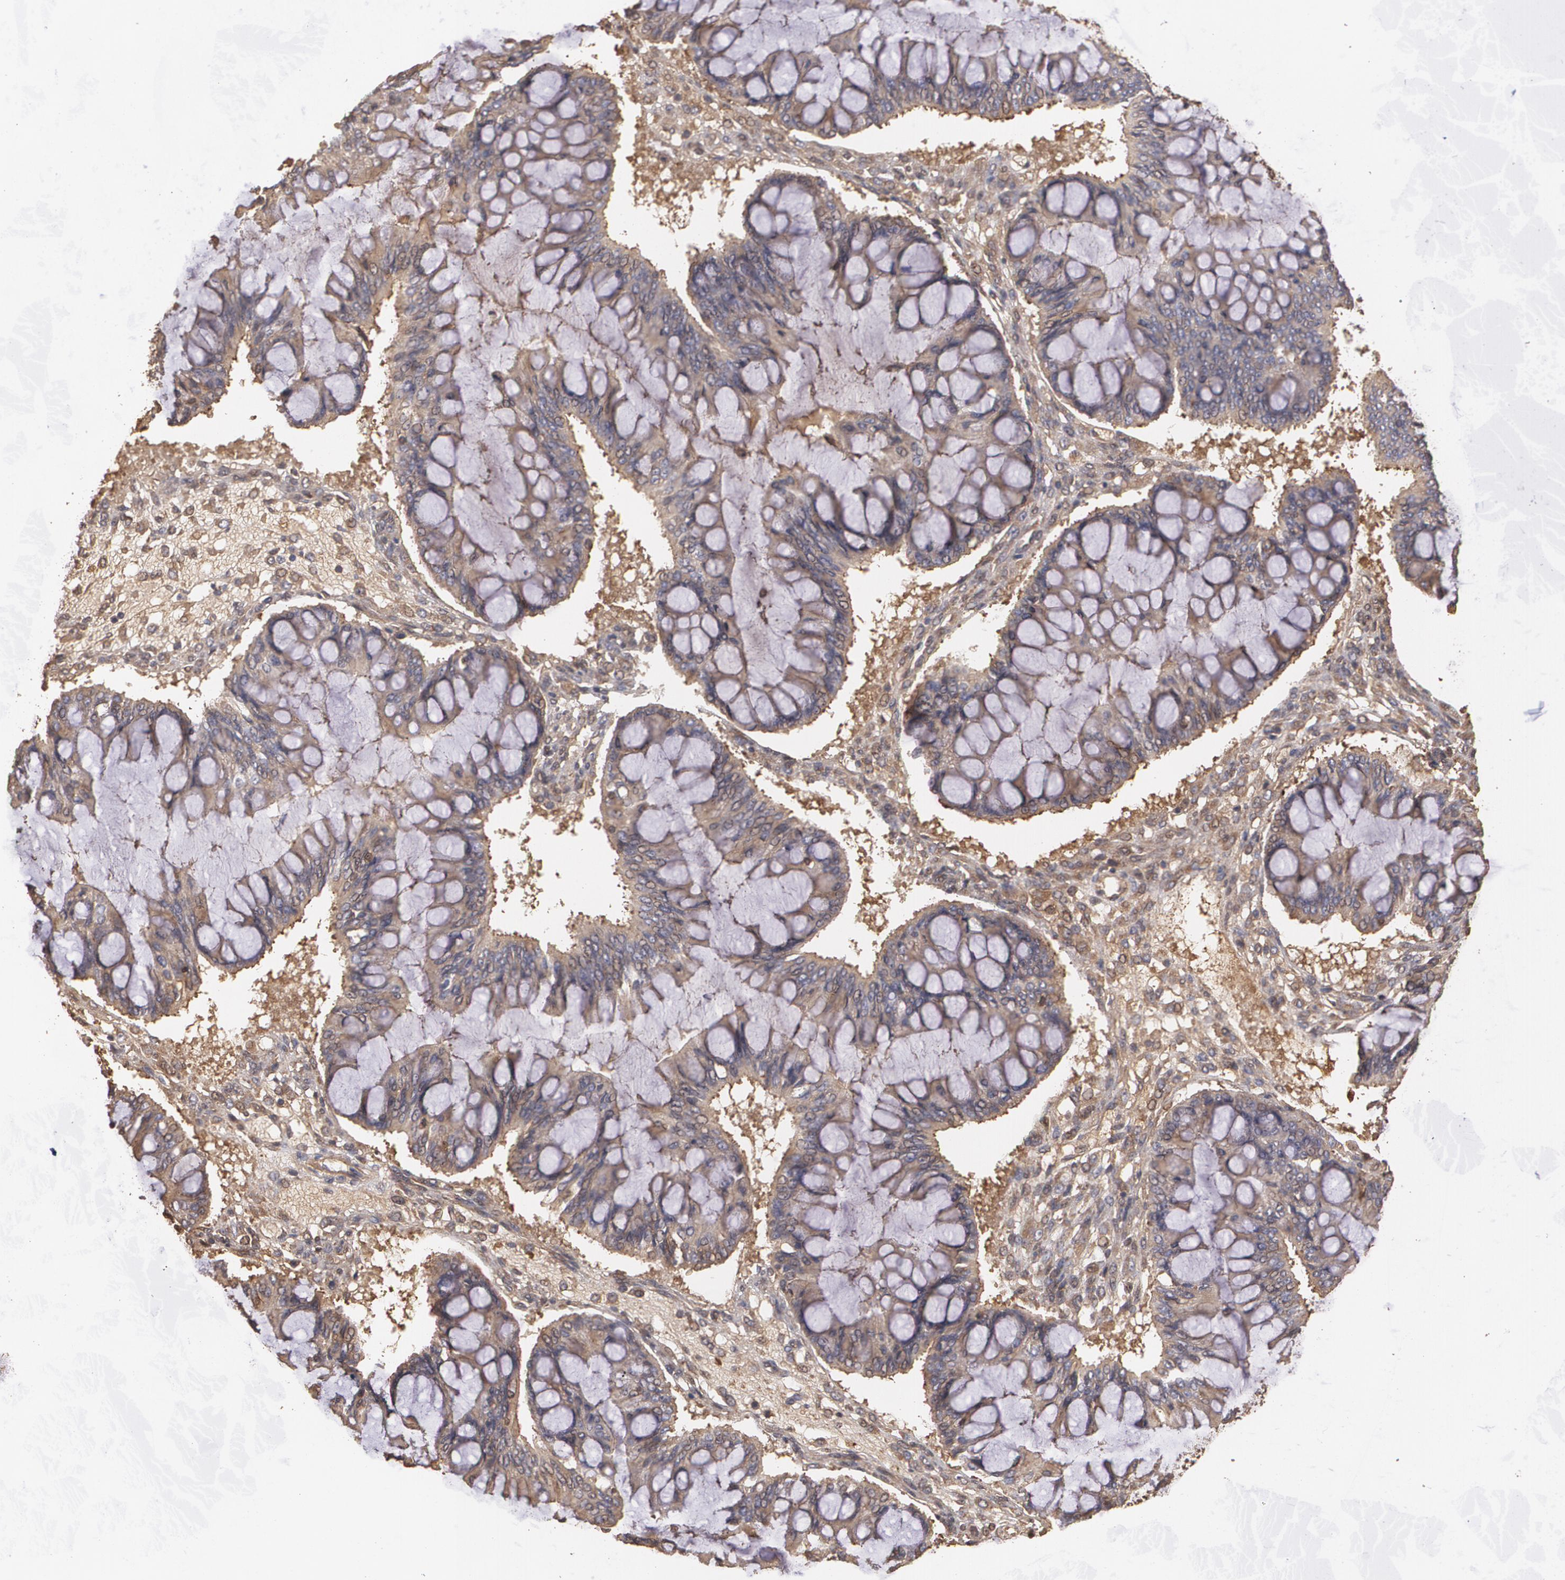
{"staining": {"intensity": "weak", "quantity": ">75%", "location": "cytoplasmic/membranous"}, "tissue": "ovarian cancer", "cell_type": "Tumor cells", "image_type": "cancer", "snomed": [{"axis": "morphology", "description": "Cystadenocarcinoma, mucinous, NOS"}, {"axis": "topography", "description": "Ovary"}], "caption": "An immunohistochemistry (IHC) photomicrograph of tumor tissue is shown. Protein staining in brown highlights weak cytoplasmic/membranous positivity in mucinous cystadenocarcinoma (ovarian) within tumor cells.", "gene": "PON1", "patient": {"sex": "female", "age": 73}}